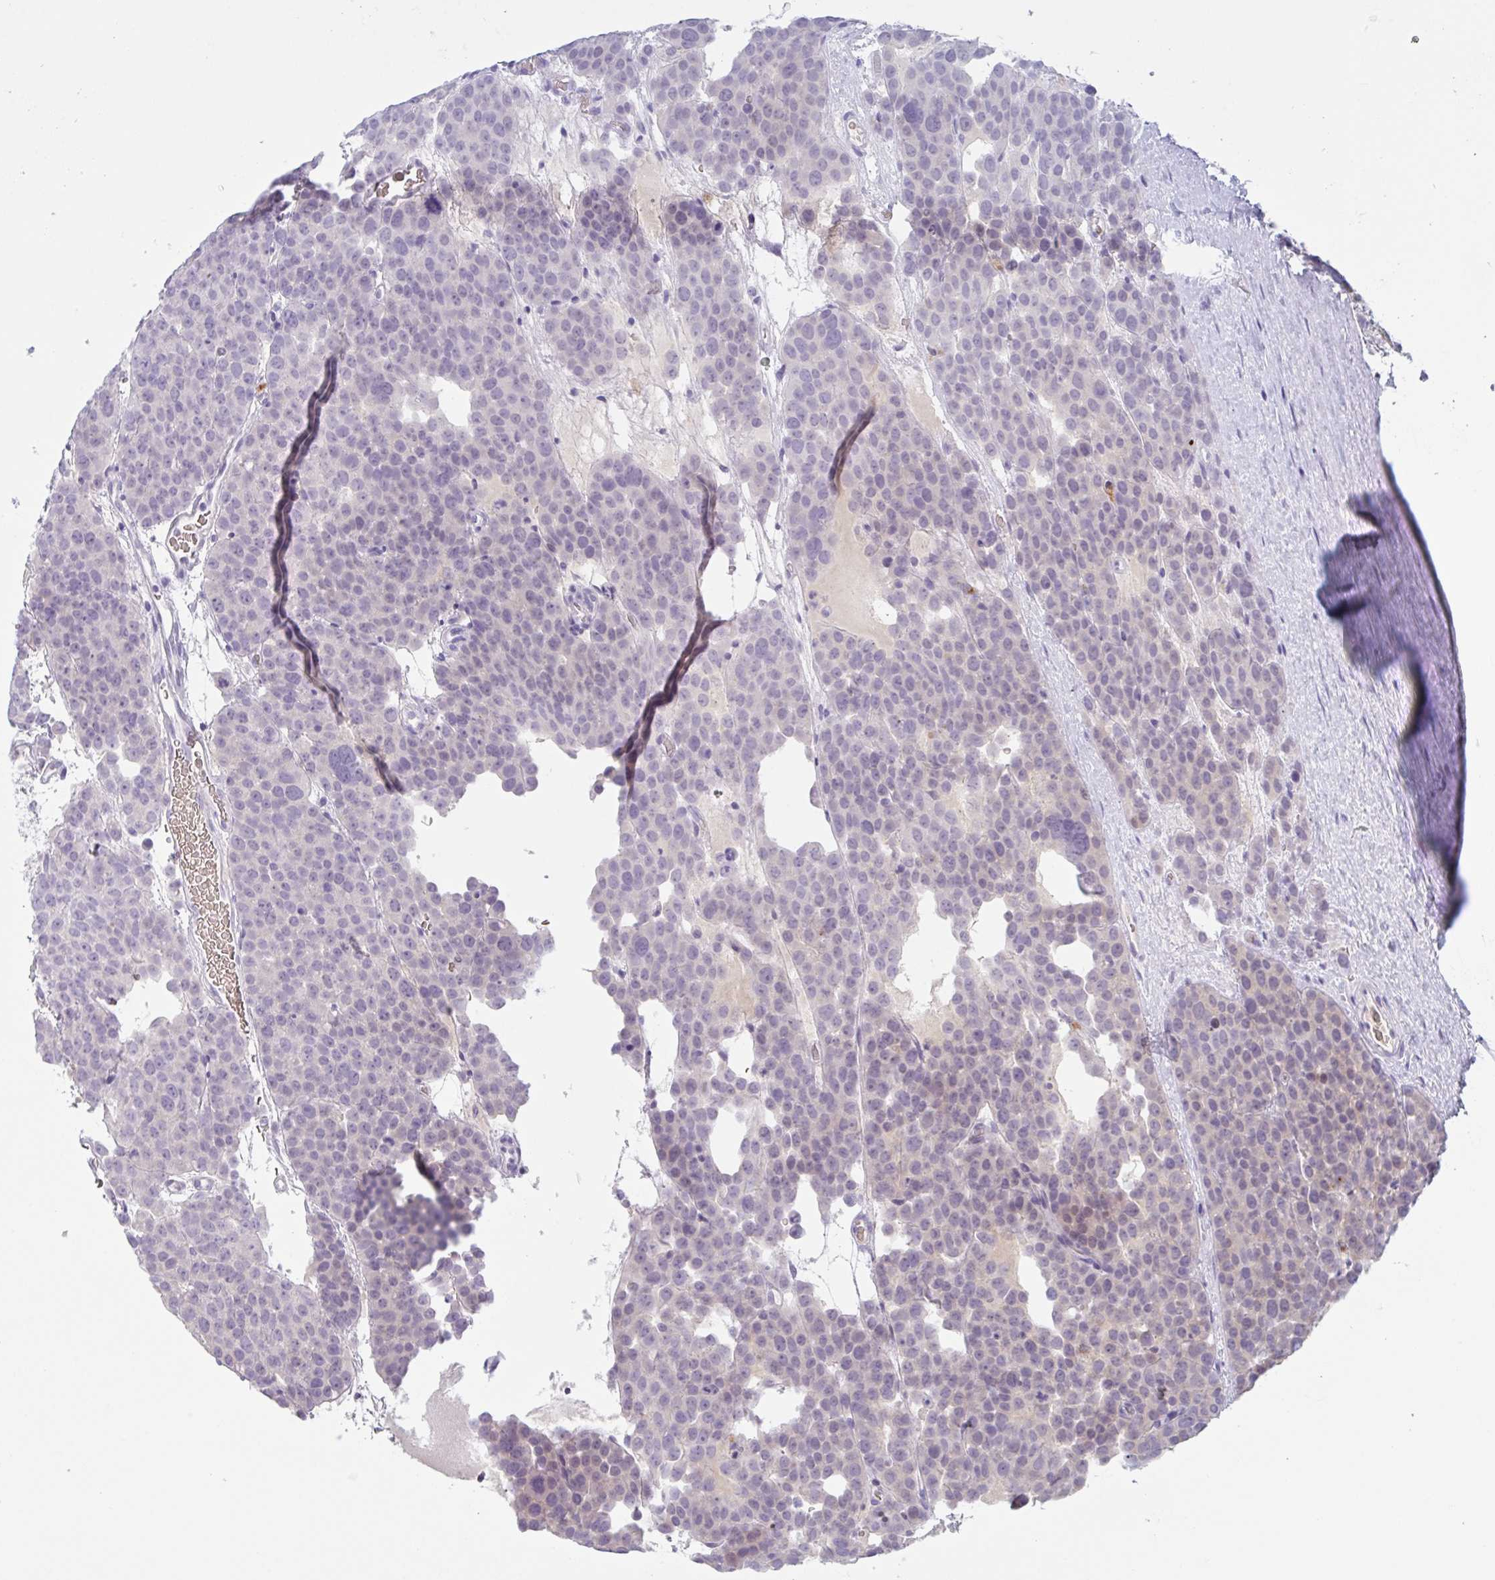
{"staining": {"intensity": "negative", "quantity": "none", "location": "none"}, "tissue": "testis cancer", "cell_type": "Tumor cells", "image_type": "cancer", "snomed": [{"axis": "morphology", "description": "Seminoma, NOS"}, {"axis": "topography", "description": "Testis"}], "caption": "This micrograph is of testis cancer (seminoma) stained with immunohistochemistry (IHC) to label a protein in brown with the nuclei are counter-stained blue. There is no staining in tumor cells. The staining is performed using DAB (3,3'-diaminobenzidine) brown chromogen with nuclei counter-stained in using hematoxylin.", "gene": "RHAG", "patient": {"sex": "male", "age": 71}}